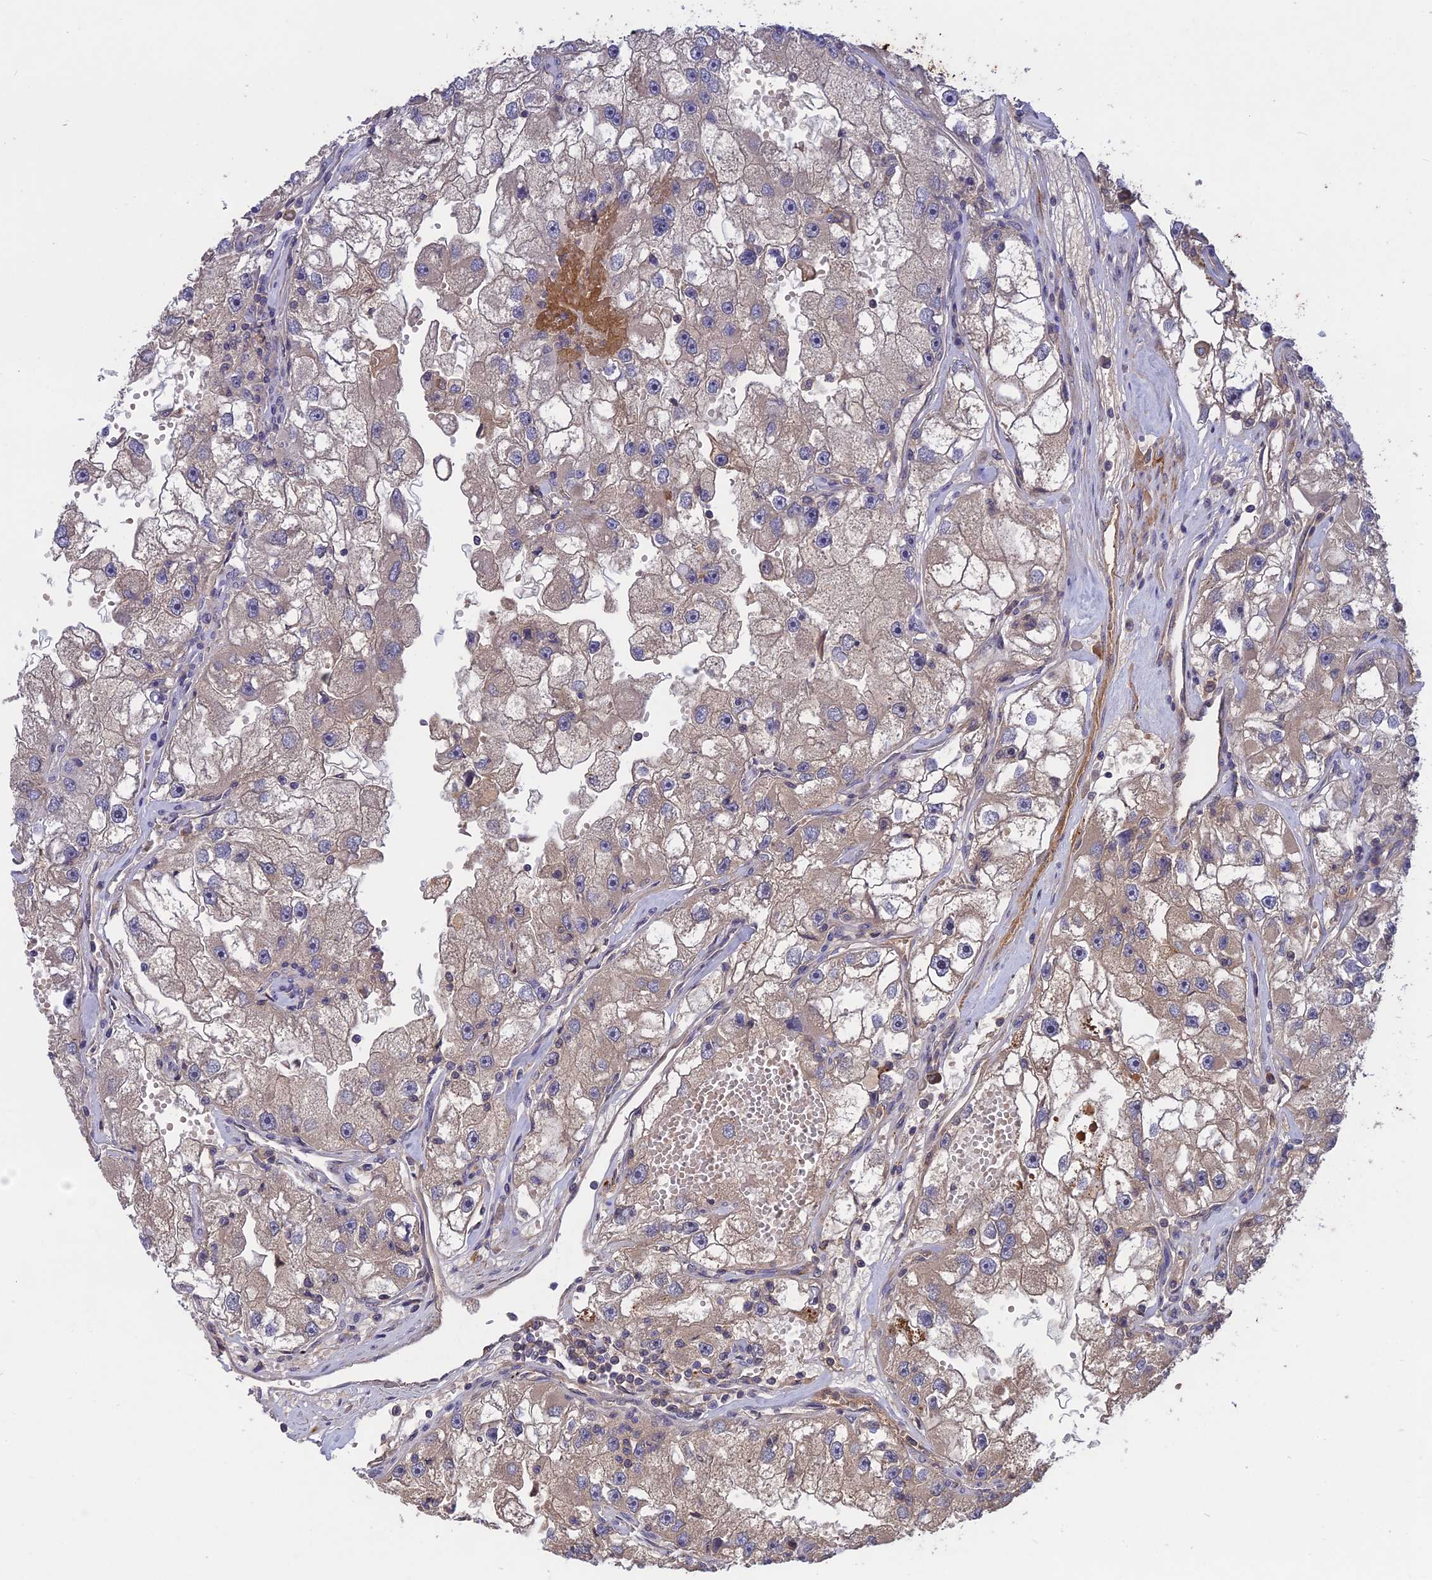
{"staining": {"intensity": "weak", "quantity": "<25%", "location": "cytoplasmic/membranous"}, "tissue": "renal cancer", "cell_type": "Tumor cells", "image_type": "cancer", "snomed": [{"axis": "morphology", "description": "Adenocarcinoma, NOS"}, {"axis": "topography", "description": "Kidney"}], "caption": "A high-resolution micrograph shows IHC staining of renal adenocarcinoma, which reveals no significant staining in tumor cells.", "gene": "ADO", "patient": {"sex": "male", "age": 63}}